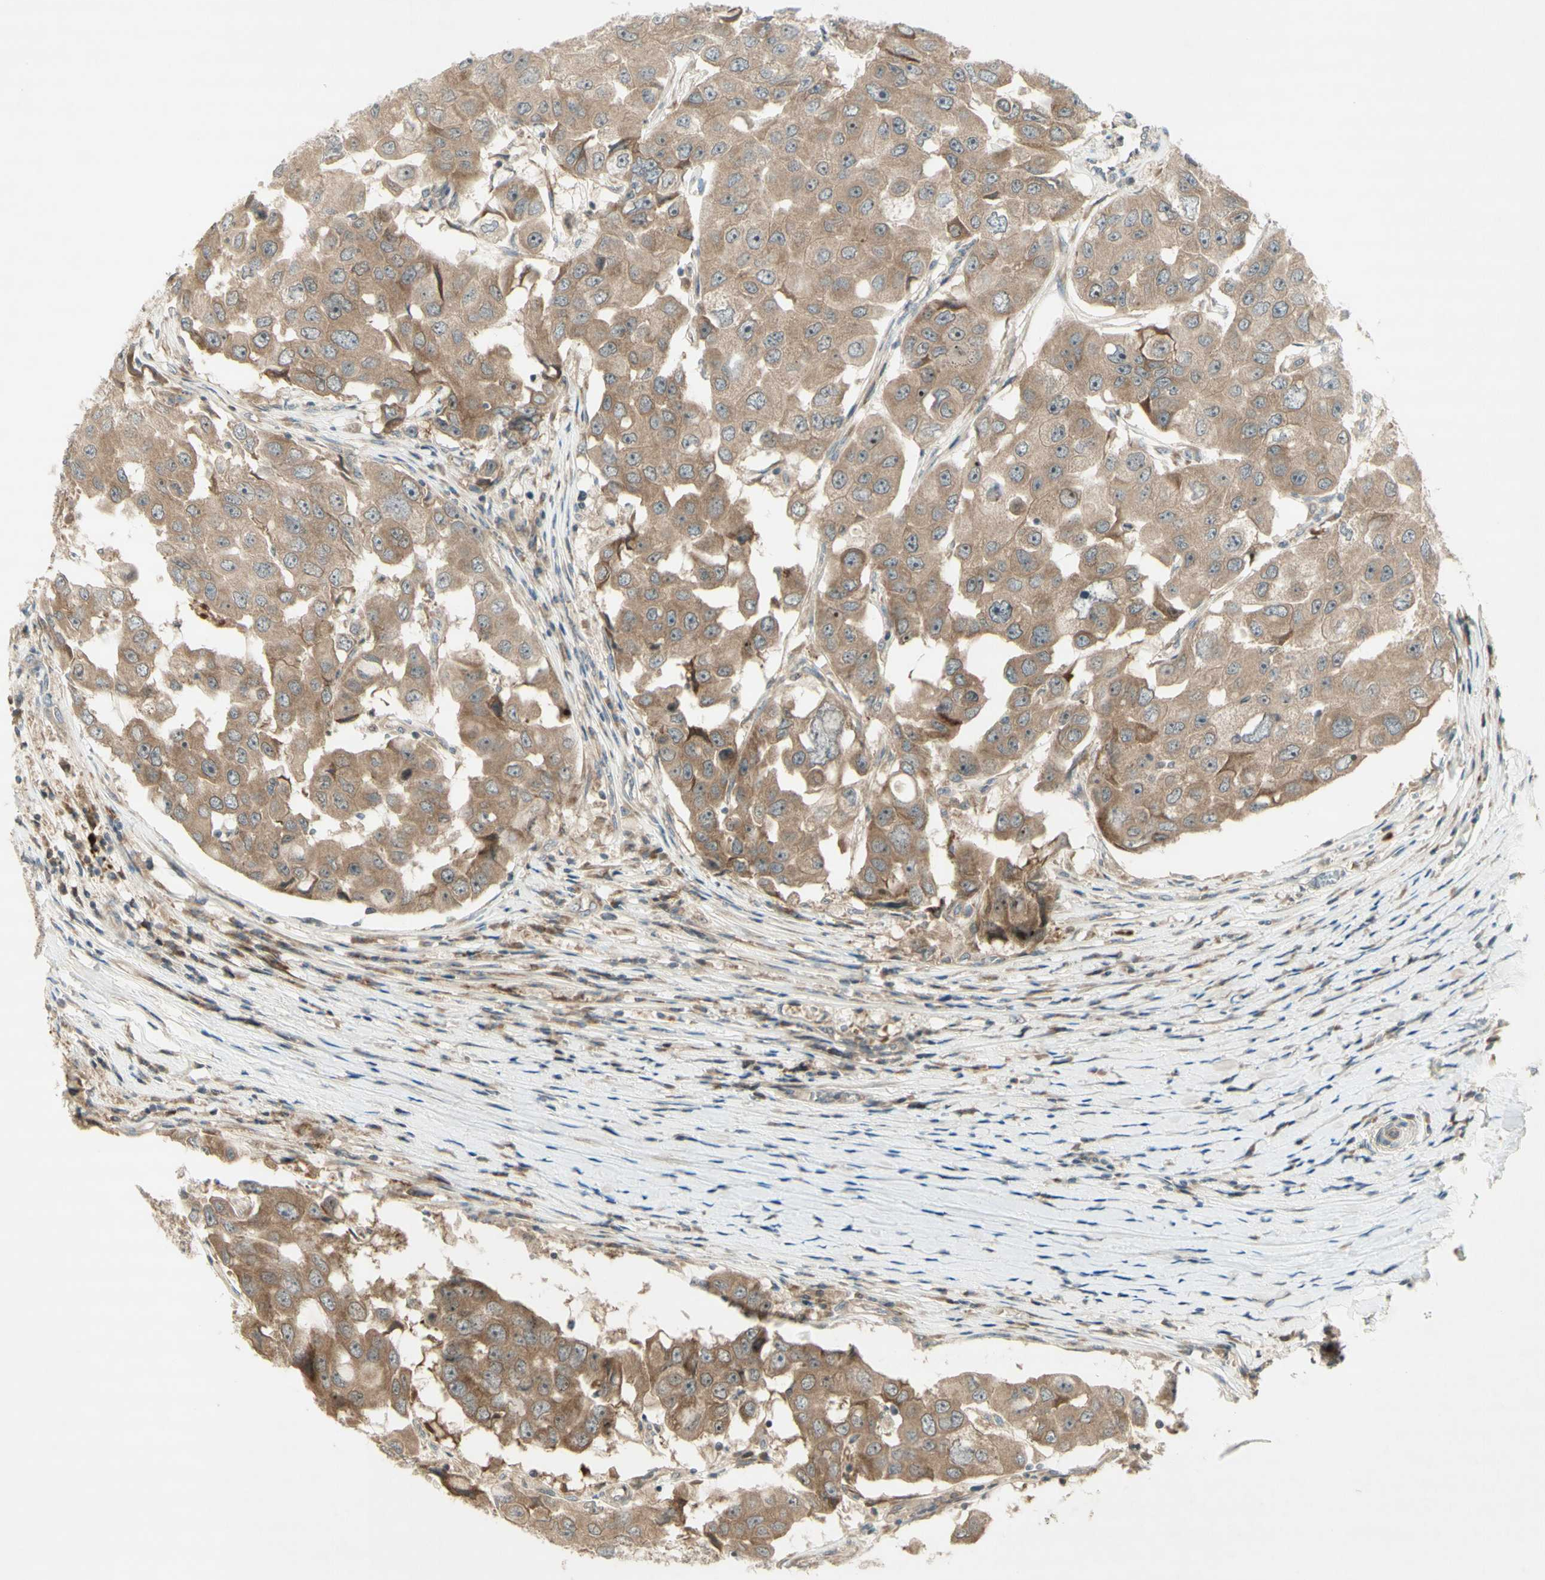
{"staining": {"intensity": "moderate", "quantity": ">75%", "location": "cytoplasmic/membranous"}, "tissue": "breast cancer", "cell_type": "Tumor cells", "image_type": "cancer", "snomed": [{"axis": "morphology", "description": "Duct carcinoma"}, {"axis": "topography", "description": "Breast"}], "caption": "Moderate cytoplasmic/membranous staining for a protein is appreciated in about >75% of tumor cells of breast cancer using immunohistochemistry (IHC).", "gene": "ETF1", "patient": {"sex": "female", "age": 27}}